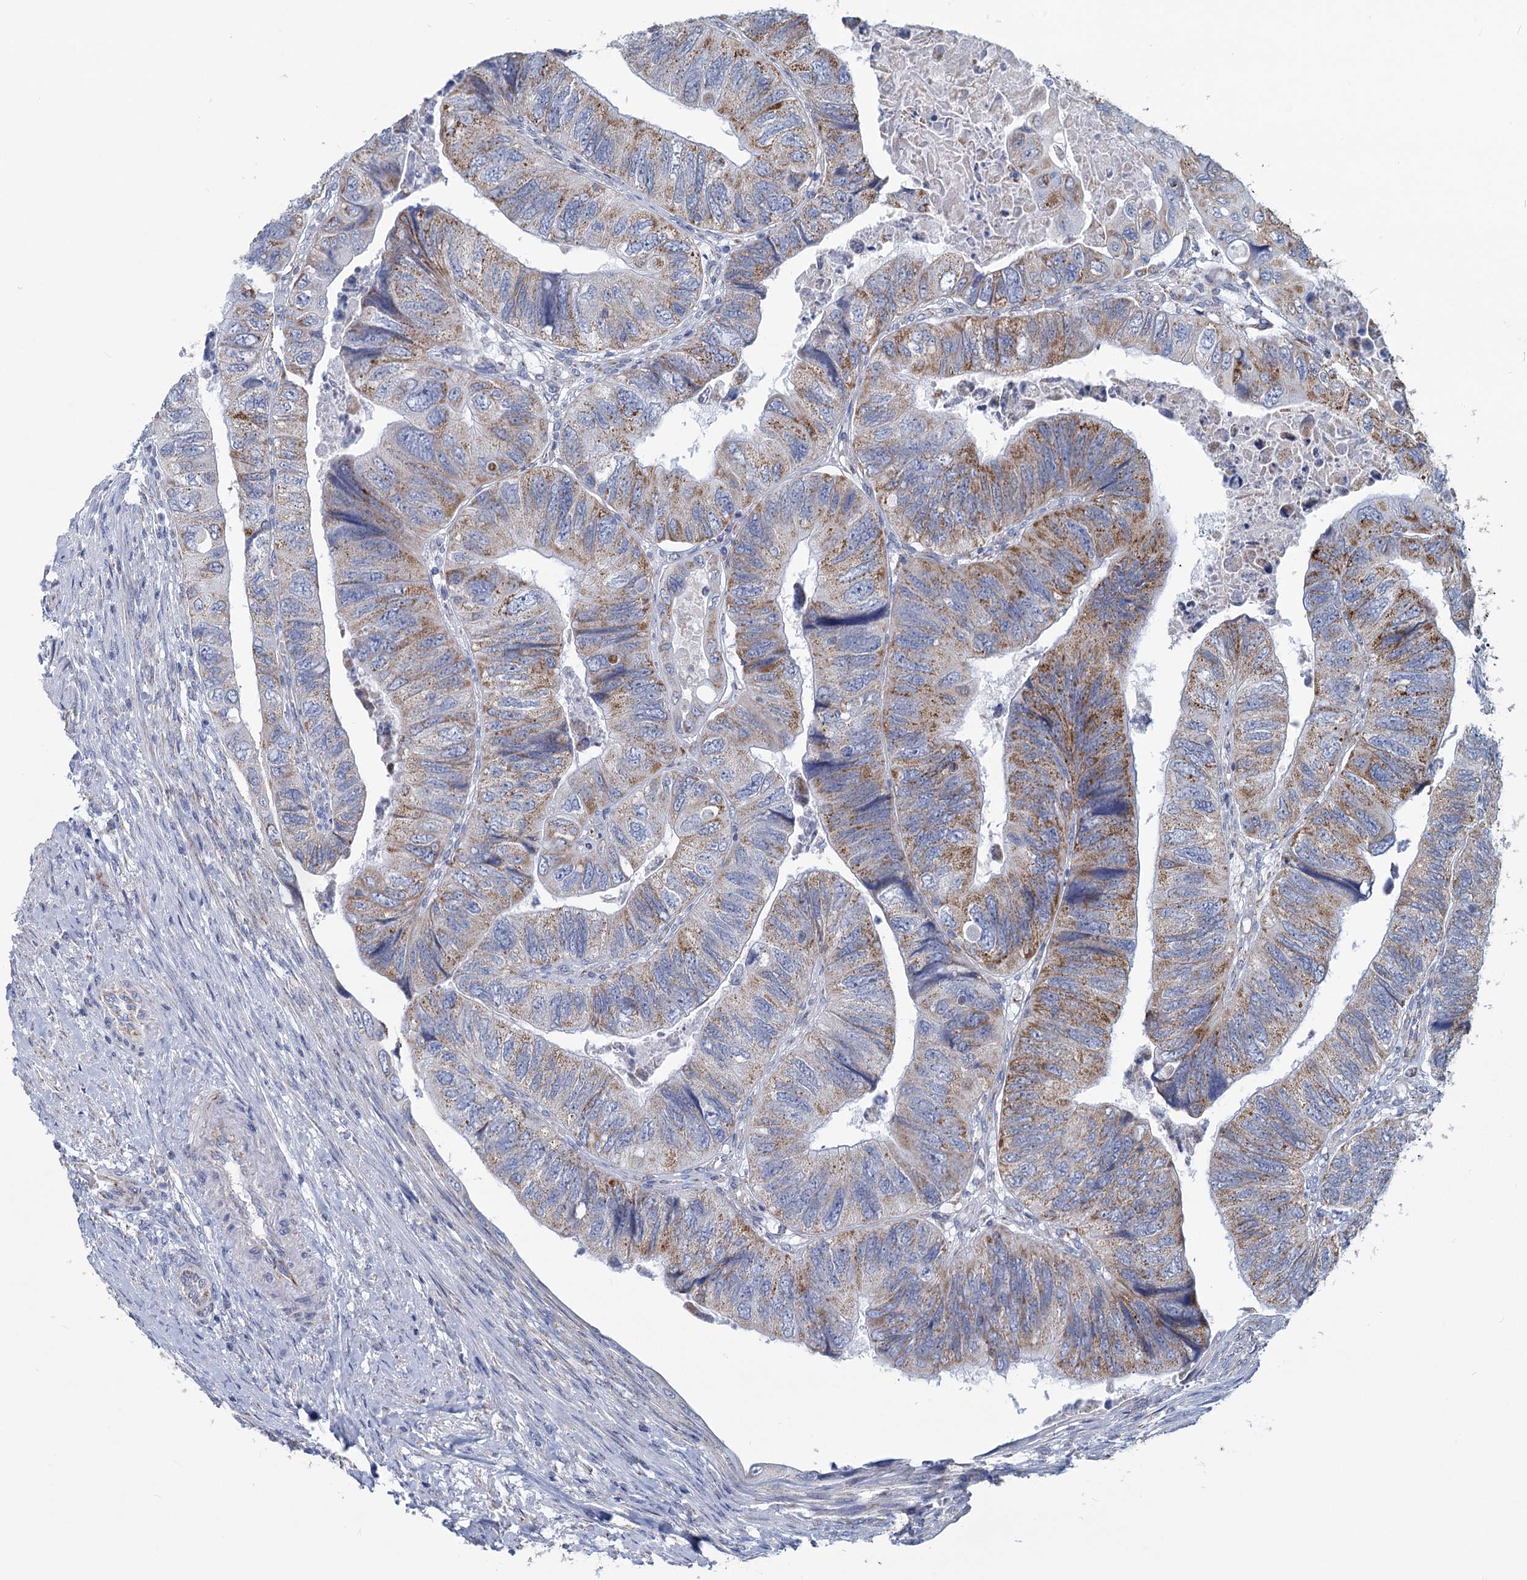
{"staining": {"intensity": "moderate", "quantity": "25%-75%", "location": "cytoplasmic/membranous"}, "tissue": "colorectal cancer", "cell_type": "Tumor cells", "image_type": "cancer", "snomed": [{"axis": "morphology", "description": "Adenocarcinoma, NOS"}, {"axis": "topography", "description": "Rectum"}], "caption": "DAB (3,3'-diaminobenzidine) immunohistochemical staining of human colorectal cancer shows moderate cytoplasmic/membranous protein positivity in about 25%-75% of tumor cells.", "gene": "NDUFC2", "patient": {"sex": "male", "age": 63}}